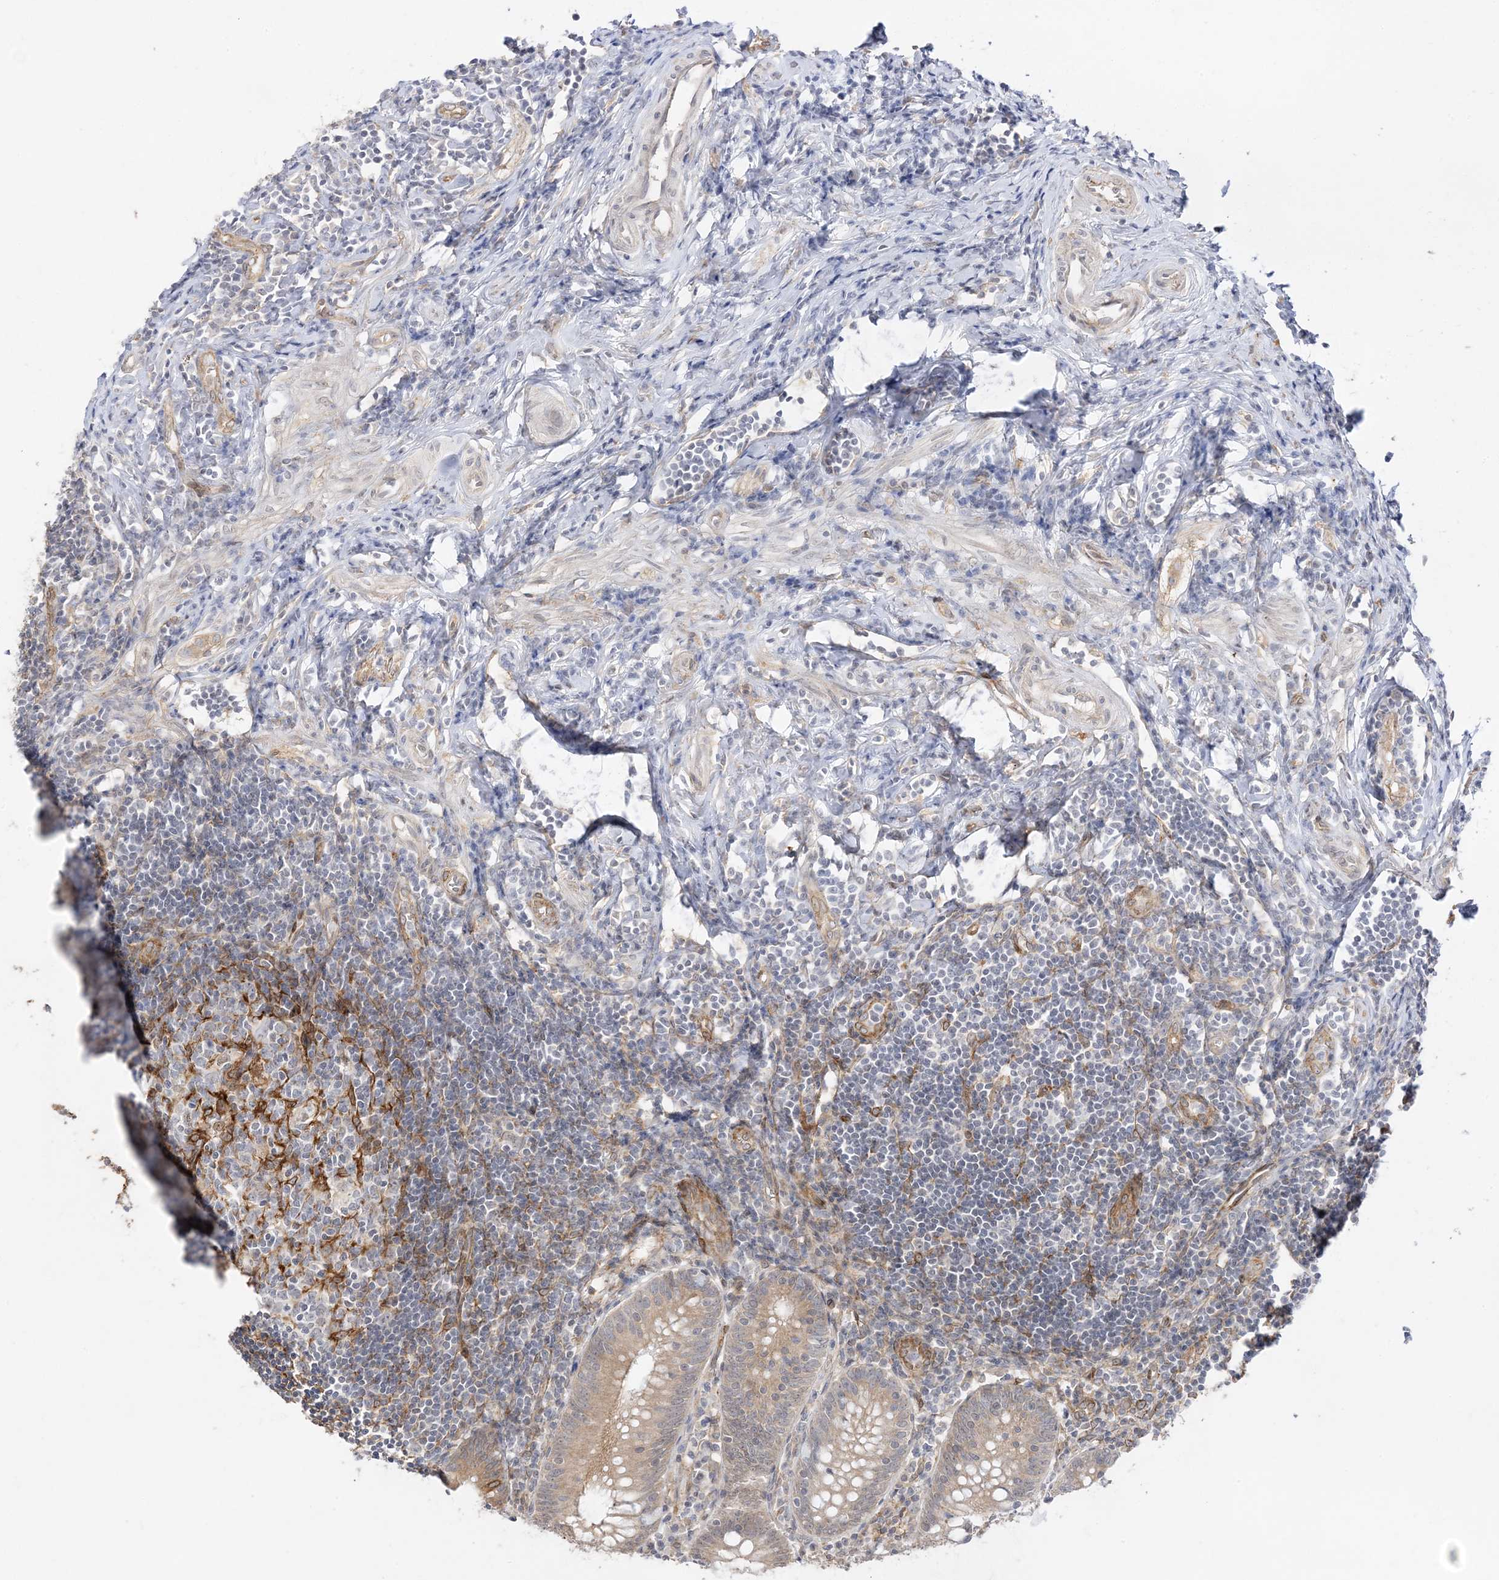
{"staining": {"intensity": "weak", "quantity": ">75%", "location": "cytoplasmic/membranous"}, "tissue": "appendix", "cell_type": "Glandular cells", "image_type": "normal", "snomed": [{"axis": "morphology", "description": "Normal tissue, NOS"}, {"axis": "topography", "description": "Appendix"}], "caption": "Appendix stained with DAB immunohistochemistry displays low levels of weak cytoplasmic/membranous staining in about >75% of glandular cells.", "gene": "C2CD2", "patient": {"sex": "female", "age": 54}}